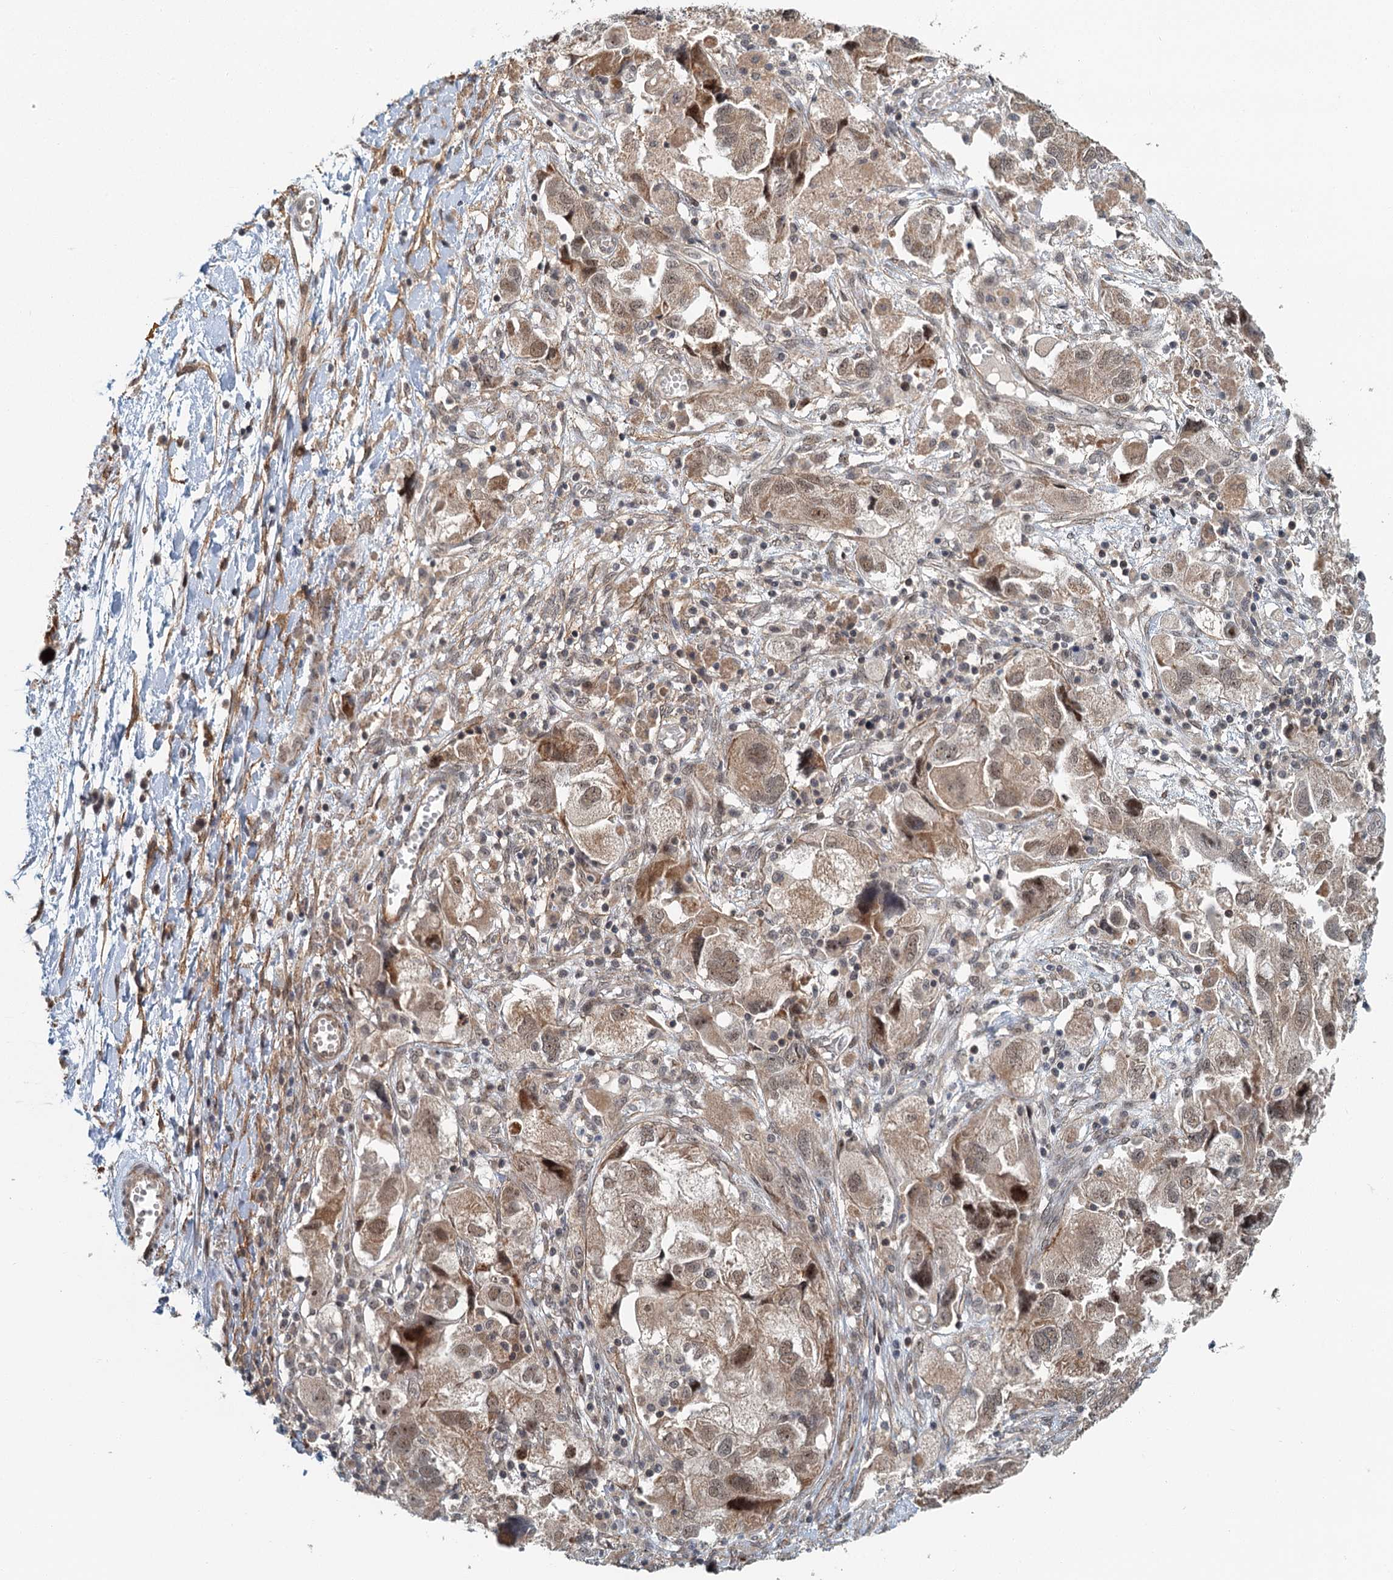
{"staining": {"intensity": "moderate", "quantity": ">75%", "location": "nuclear"}, "tissue": "ovarian cancer", "cell_type": "Tumor cells", "image_type": "cancer", "snomed": [{"axis": "morphology", "description": "Carcinoma, NOS"}, {"axis": "morphology", "description": "Cystadenocarcinoma, serous, NOS"}, {"axis": "topography", "description": "Ovary"}], "caption": "The image exhibits a brown stain indicating the presence of a protein in the nuclear of tumor cells in ovarian cancer.", "gene": "TAS2R42", "patient": {"sex": "female", "age": 69}}